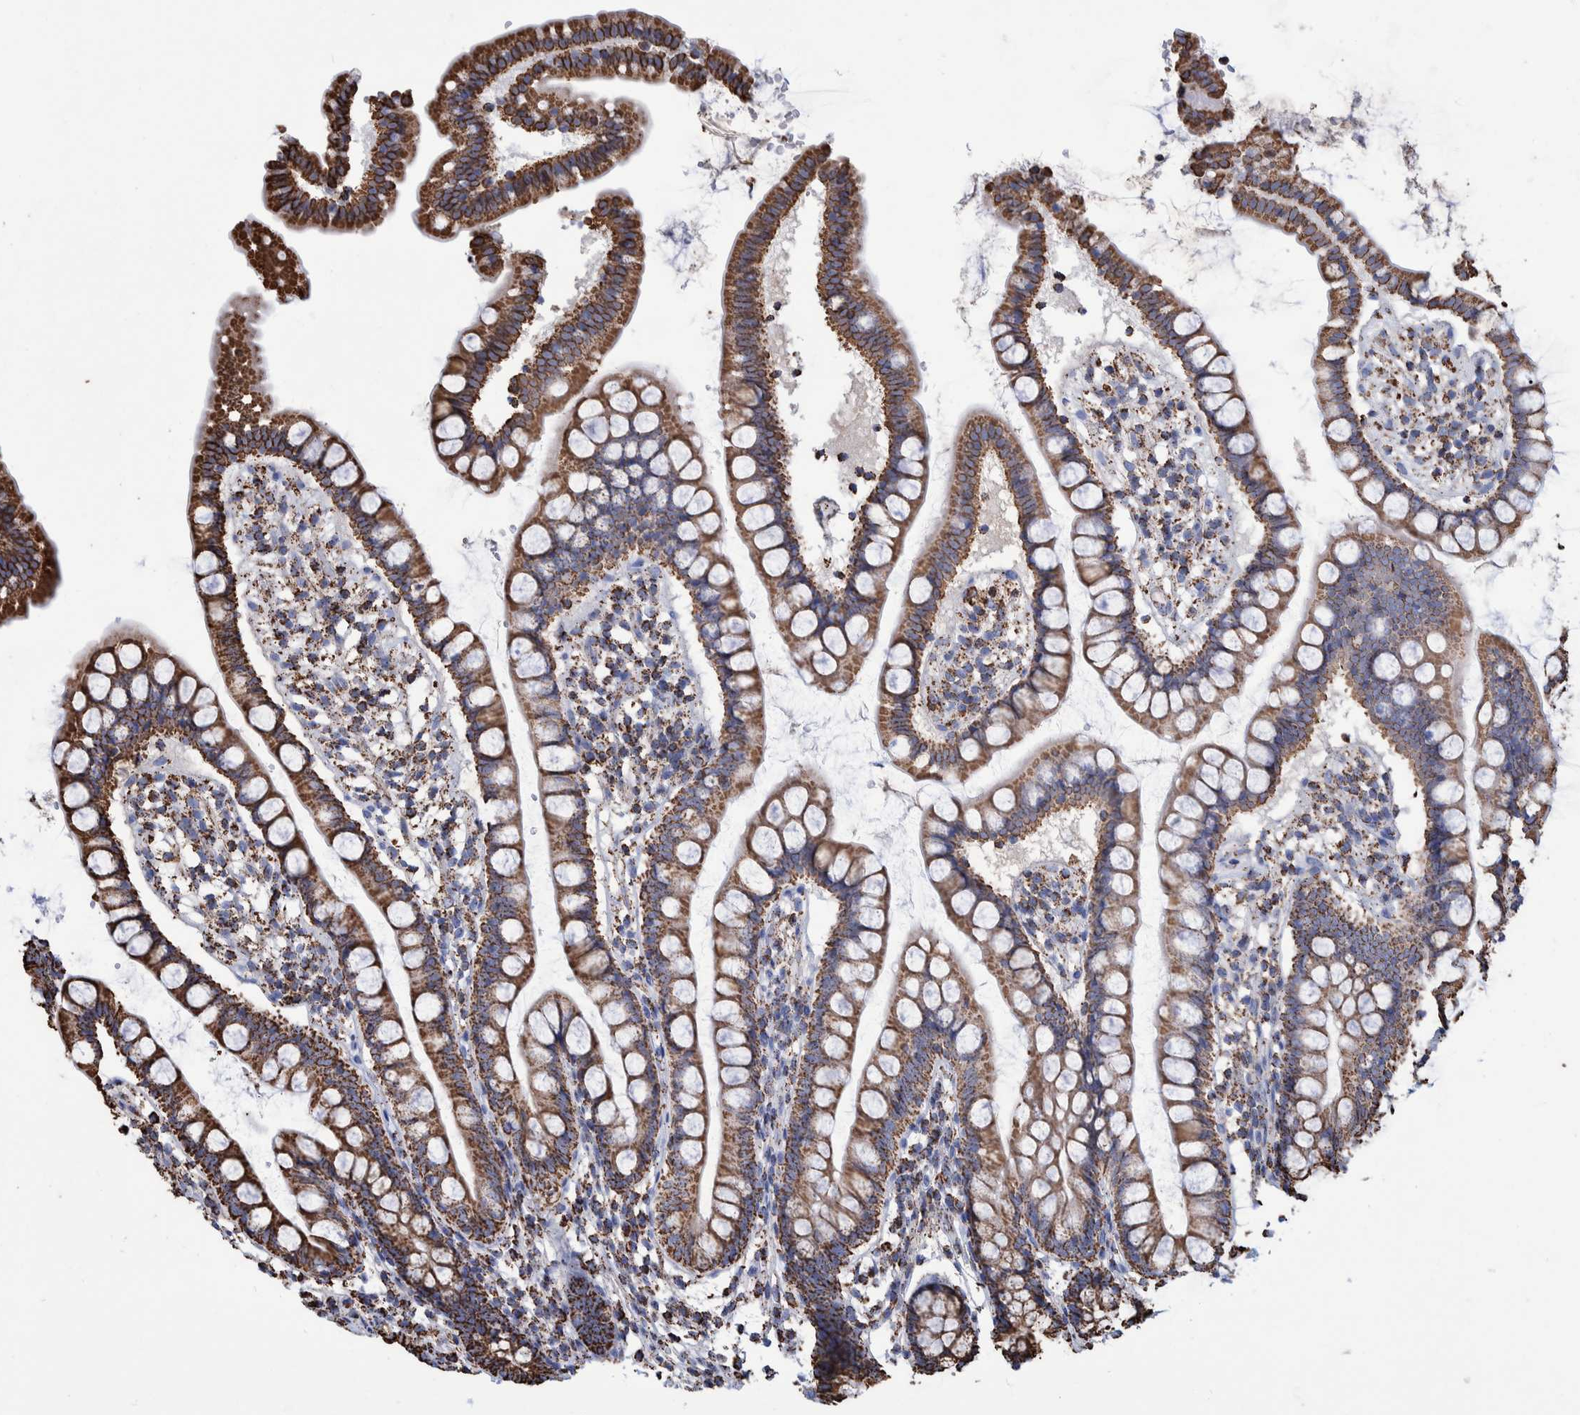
{"staining": {"intensity": "strong", "quantity": ">75%", "location": "cytoplasmic/membranous"}, "tissue": "small intestine", "cell_type": "Glandular cells", "image_type": "normal", "snomed": [{"axis": "morphology", "description": "Normal tissue, NOS"}, {"axis": "topography", "description": "Small intestine"}], "caption": "Small intestine stained with DAB immunohistochemistry (IHC) exhibits high levels of strong cytoplasmic/membranous staining in approximately >75% of glandular cells. (DAB (3,3'-diaminobenzidine) IHC with brightfield microscopy, high magnification).", "gene": "VPS26C", "patient": {"sex": "female", "age": 84}}